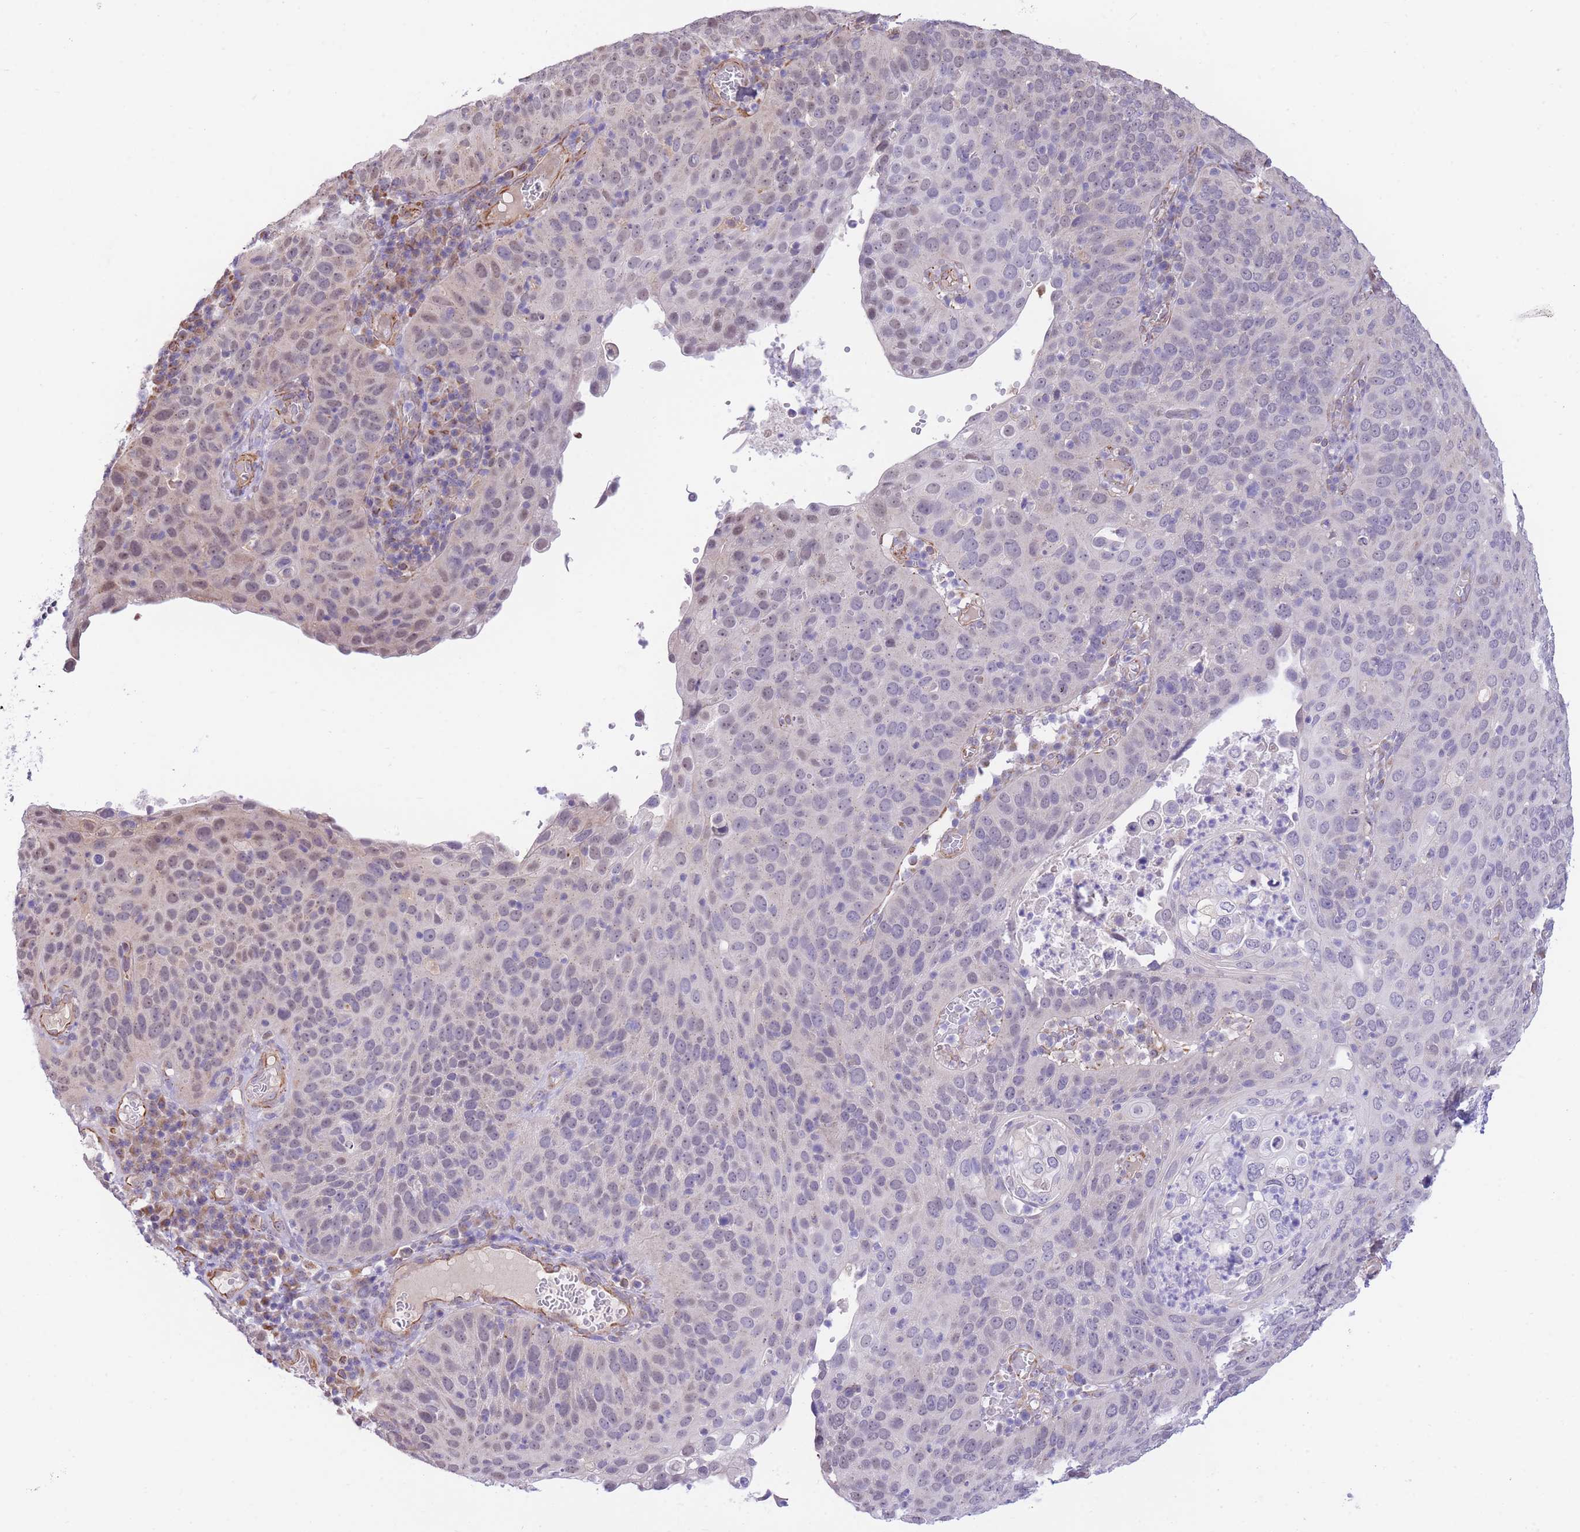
{"staining": {"intensity": "weak", "quantity": "<25%", "location": "nuclear"}, "tissue": "cervical cancer", "cell_type": "Tumor cells", "image_type": "cancer", "snomed": [{"axis": "morphology", "description": "Squamous cell carcinoma, NOS"}, {"axis": "topography", "description": "Cervix"}], "caption": "Cervical cancer (squamous cell carcinoma) was stained to show a protein in brown. There is no significant positivity in tumor cells.", "gene": "PSG8", "patient": {"sex": "female", "age": 36}}